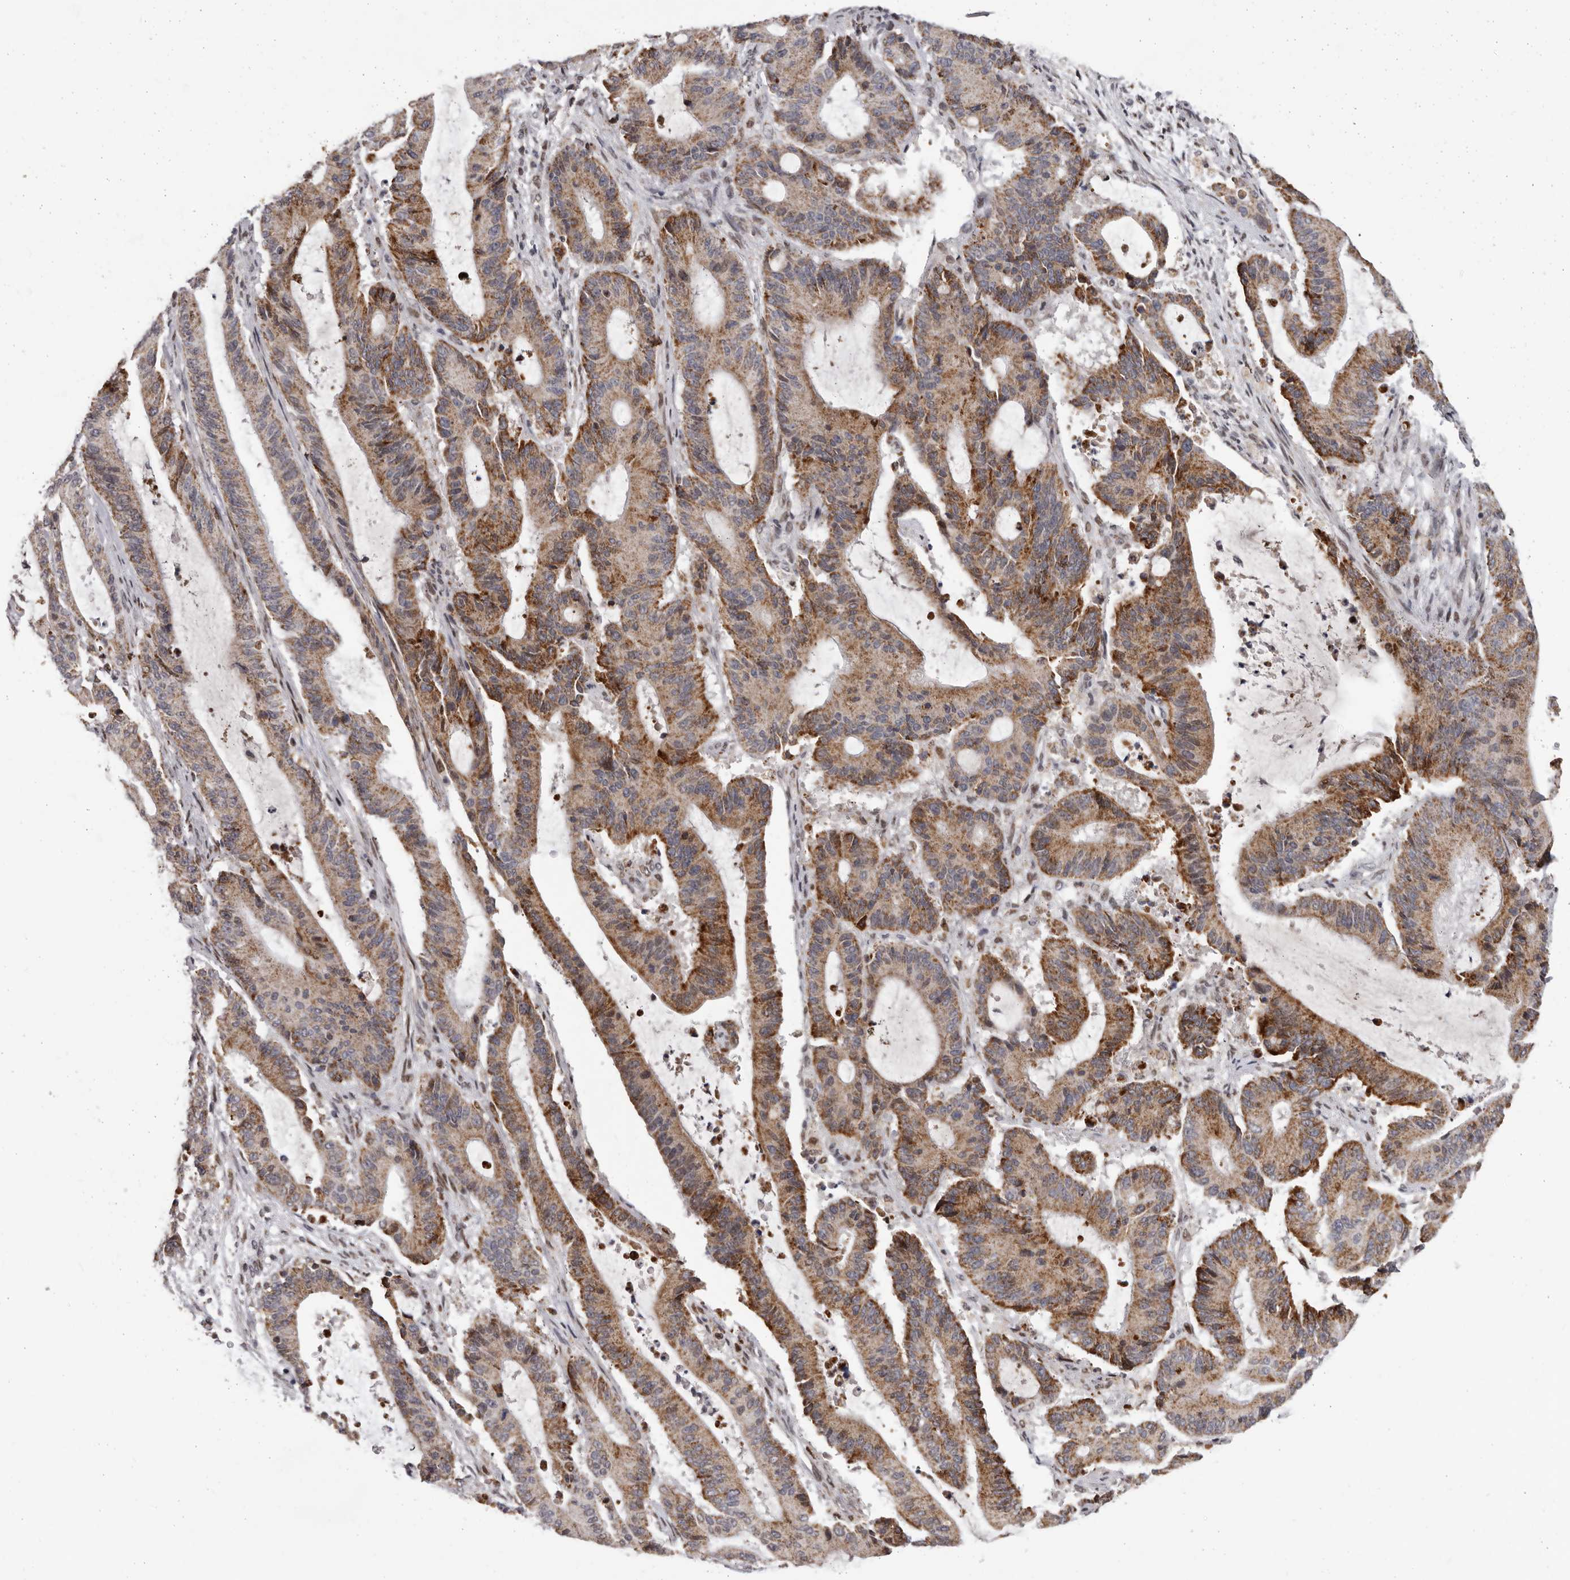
{"staining": {"intensity": "moderate", "quantity": ">75%", "location": "cytoplasmic/membranous"}, "tissue": "liver cancer", "cell_type": "Tumor cells", "image_type": "cancer", "snomed": [{"axis": "morphology", "description": "Cholangiocarcinoma"}, {"axis": "topography", "description": "Liver"}], "caption": "Protein expression by immunohistochemistry (IHC) shows moderate cytoplasmic/membranous positivity in approximately >75% of tumor cells in liver cholangiocarcinoma. The protein is shown in brown color, while the nuclei are stained blue.", "gene": "C17orf99", "patient": {"sex": "female", "age": 73}}